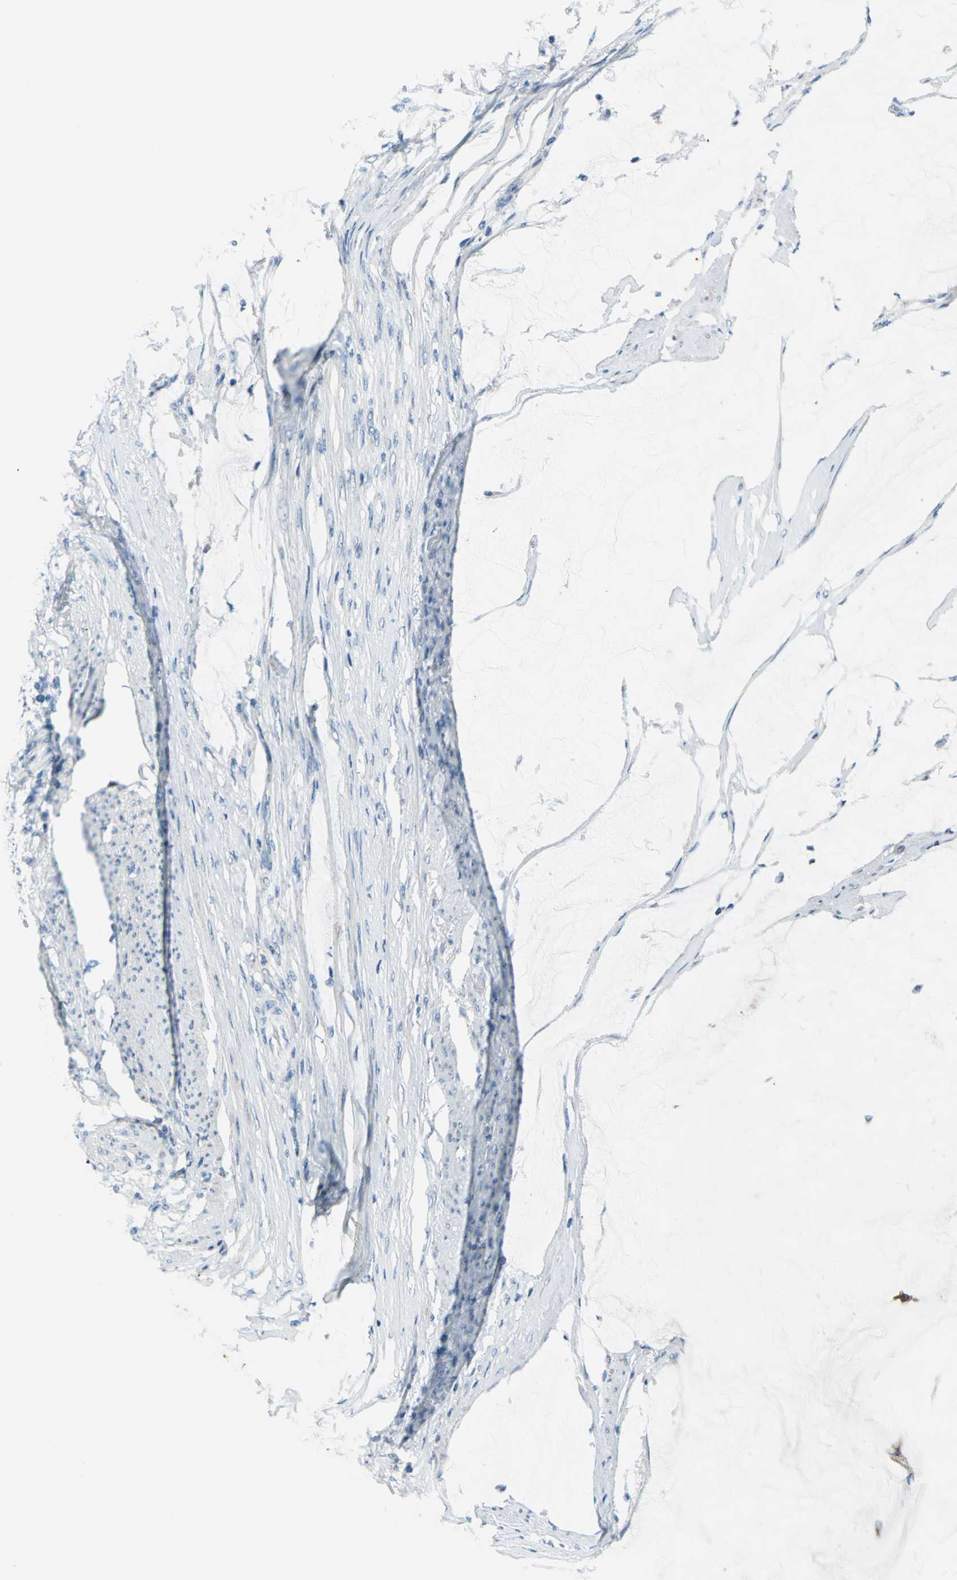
{"staining": {"intensity": "moderate", "quantity": "<25%", "location": "cytoplasmic/membranous"}, "tissue": "colorectal cancer", "cell_type": "Tumor cells", "image_type": "cancer", "snomed": [{"axis": "morphology", "description": "Normal tissue, NOS"}, {"axis": "morphology", "description": "Adenocarcinoma, NOS"}, {"axis": "topography", "description": "Rectum"}, {"axis": "topography", "description": "Peripheral nerve tissue"}], "caption": "Protein analysis of colorectal adenocarcinoma tissue displays moderate cytoplasmic/membranous positivity in approximately <25% of tumor cells.", "gene": "MUC4", "patient": {"sex": "female", "age": 77}}